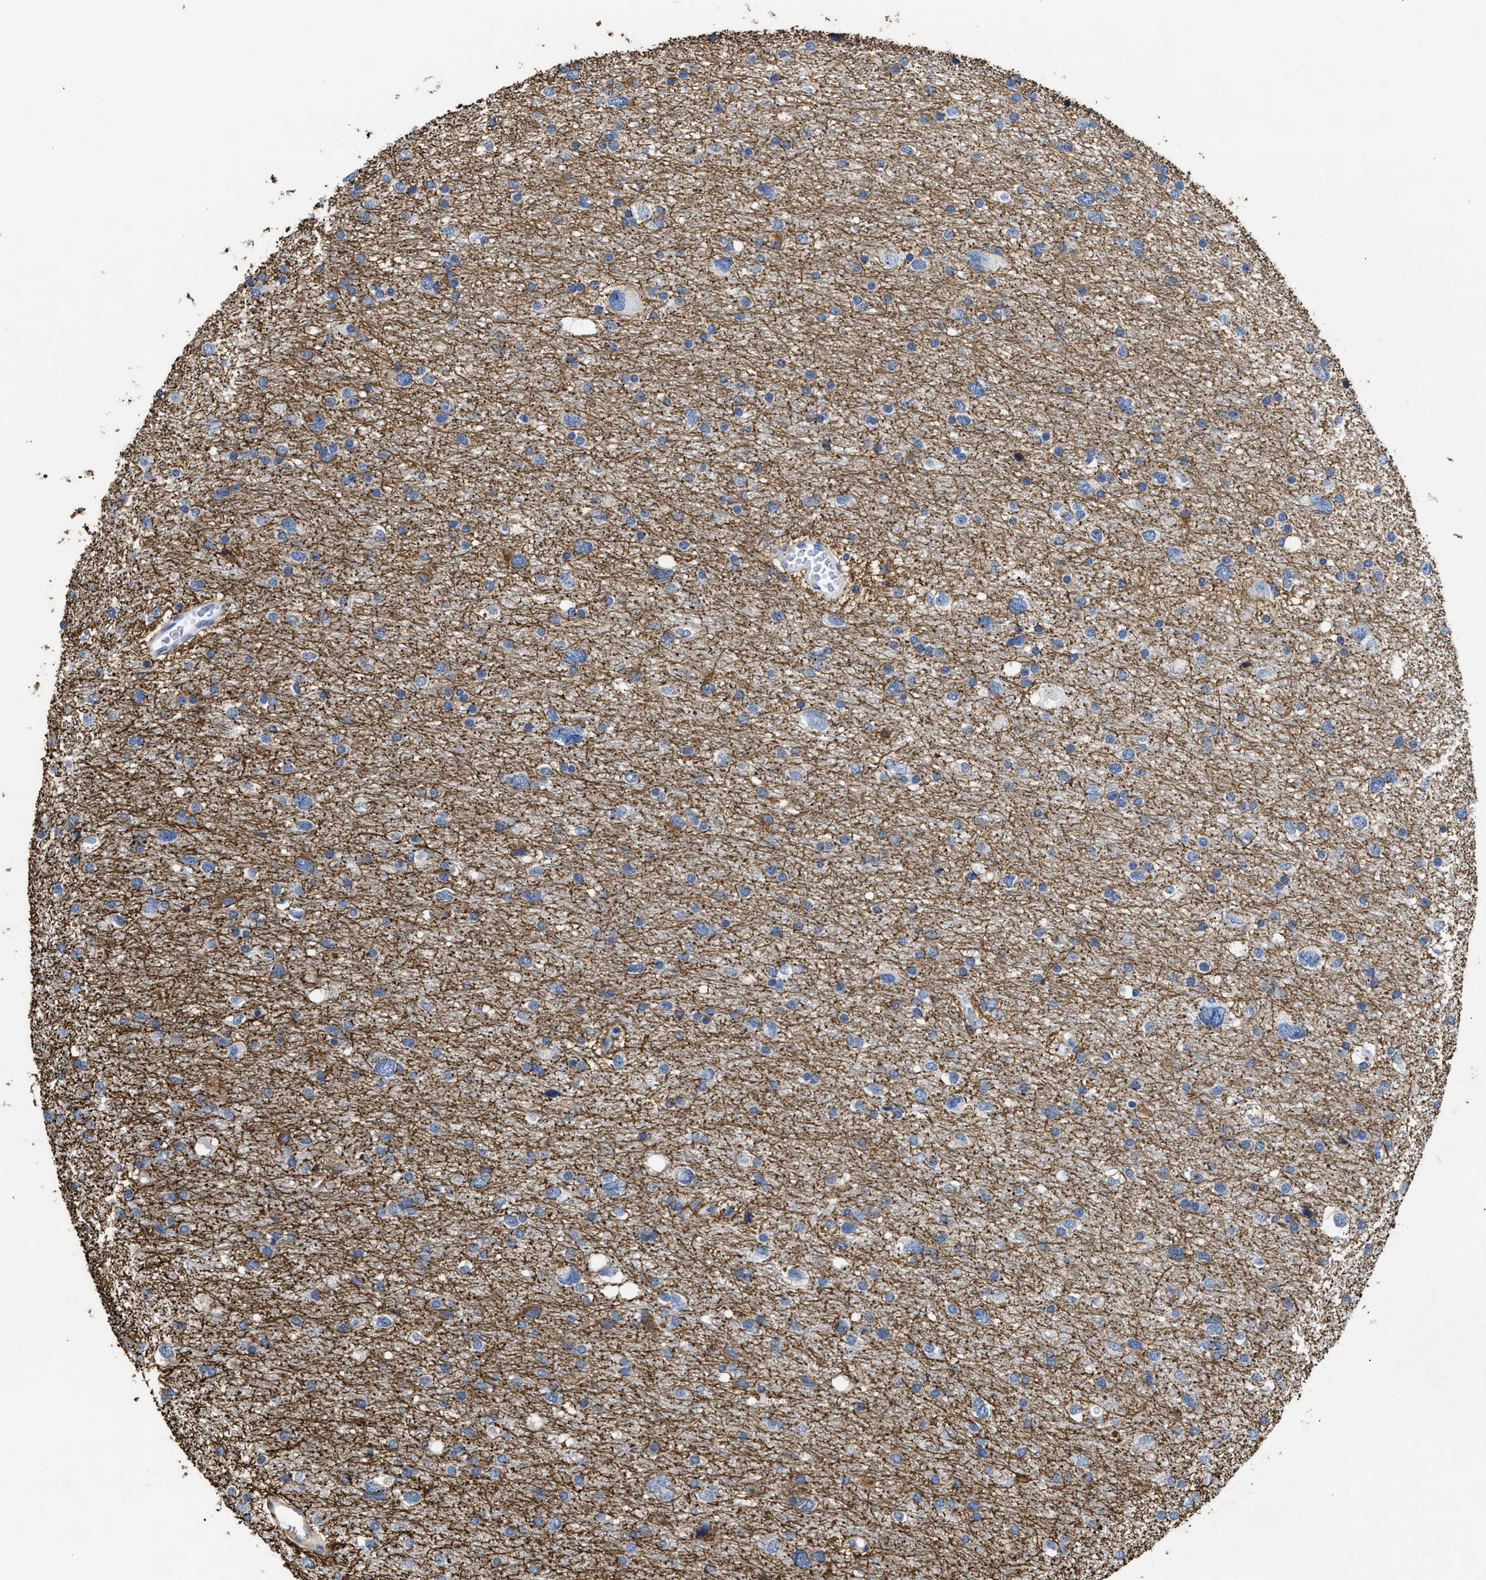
{"staining": {"intensity": "moderate", "quantity": "25%-75%", "location": "cytoplasmic/membranous"}, "tissue": "glioma", "cell_type": "Tumor cells", "image_type": "cancer", "snomed": [{"axis": "morphology", "description": "Glioma, malignant, Low grade"}, {"axis": "topography", "description": "Brain"}], "caption": "Malignant glioma (low-grade) tissue exhibits moderate cytoplasmic/membranous expression in about 25%-75% of tumor cells, visualized by immunohistochemistry.", "gene": "DLC1", "patient": {"sex": "female", "age": 37}}